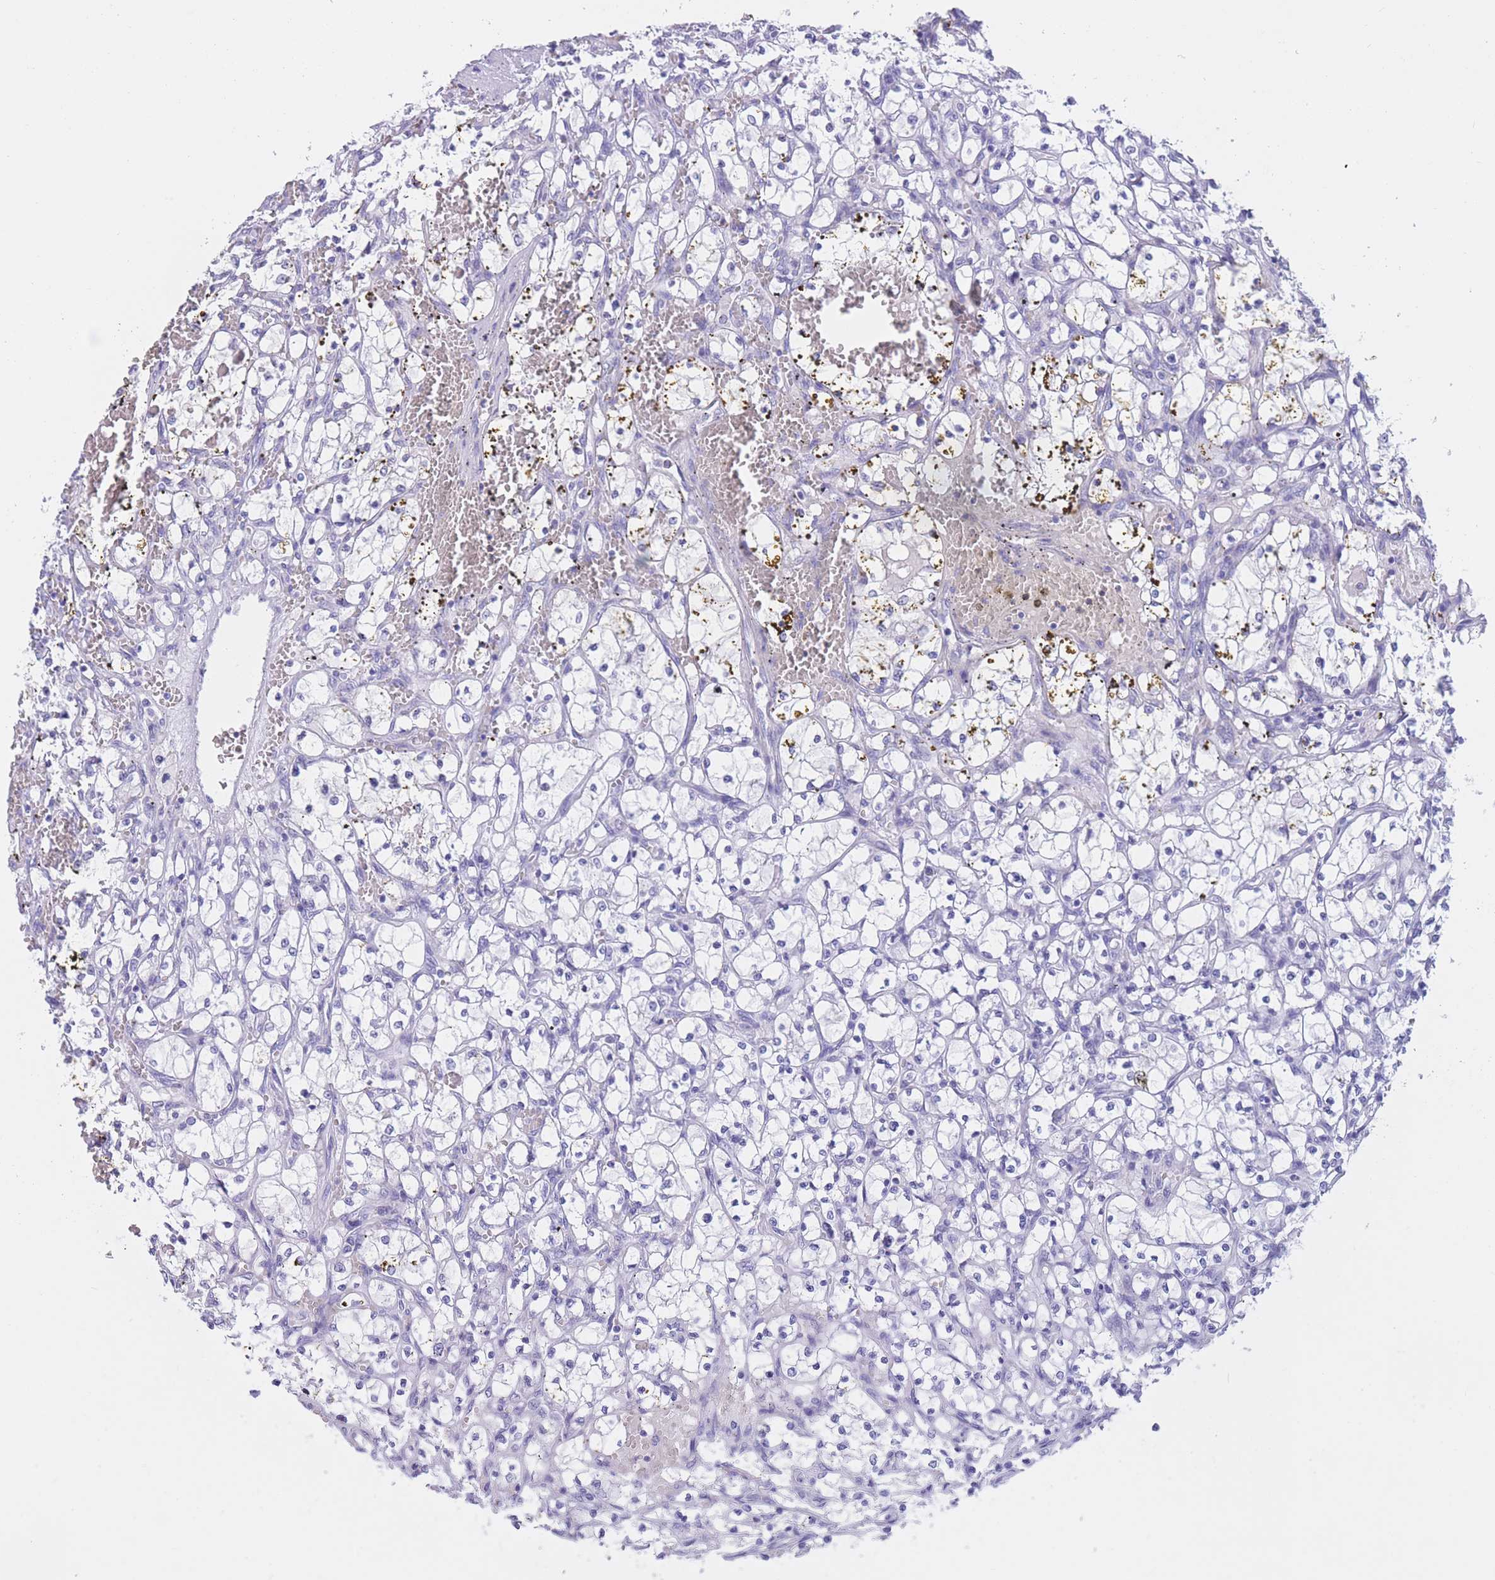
{"staining": {"intensity": "negative", "quantity": "none", "location": "none"}, "tissue": "renal cancer", "cell_type": "Tumor cells", "image_type": "cancer", "snomed": [{"axis": "morphology", "description": "Adenocarcinoma, NOS"}, {"axis": "topography", "description": "Kidney"}], "caption": "IHC histopathology image of neoplastic tissue: human renal adenocarcinoma stained with DAB shows no significant protein staining in tumor cells. (DAB immunohistochemistry visualized using brightfield microscopy, high magnification).", "gene": "BOP1", "patient": {"sex": "female", "age": 69}}